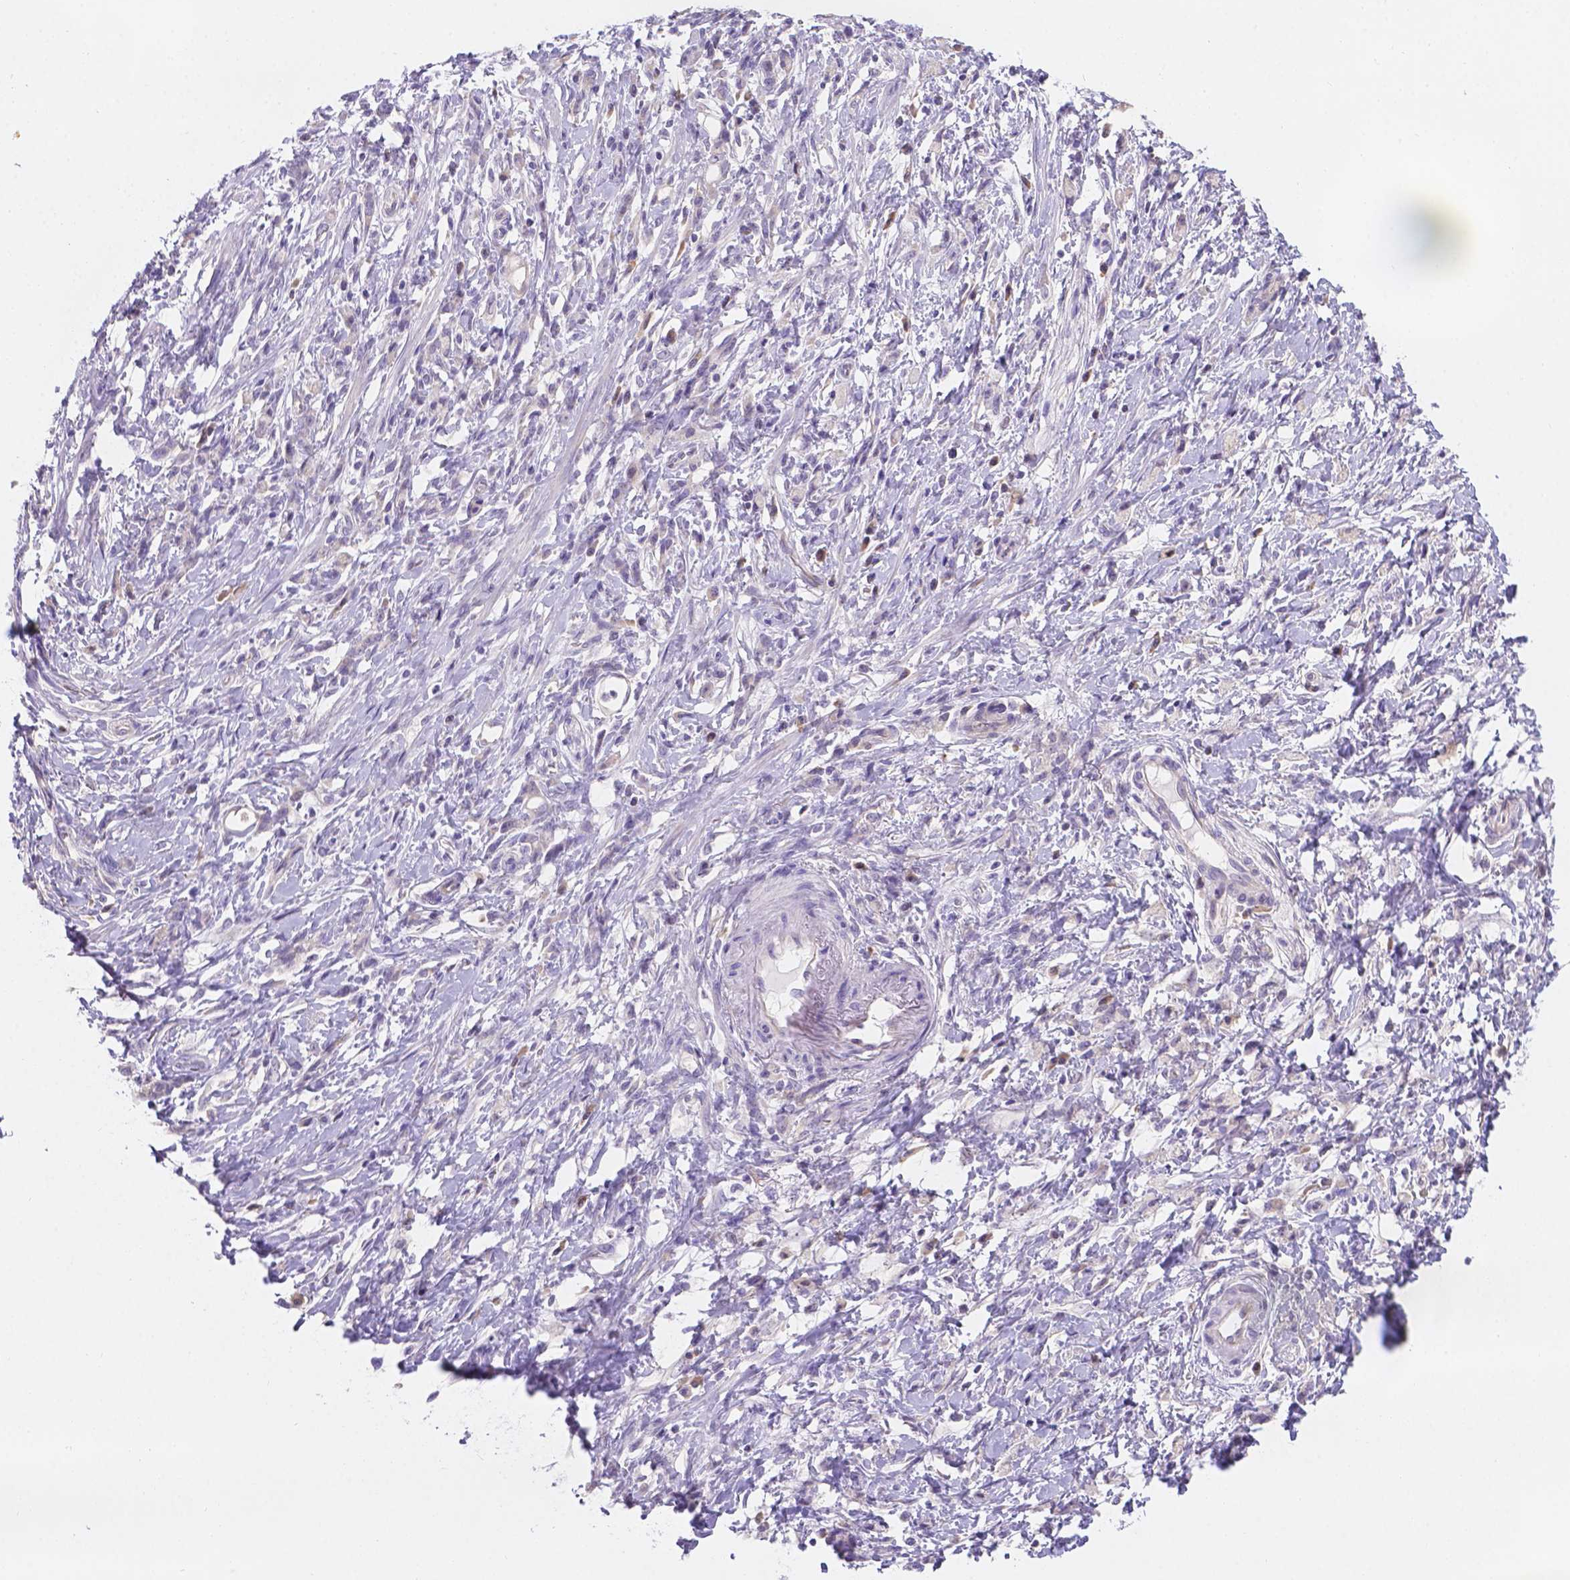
{"staining": {"intensity": "negative", "quantity": "none", "location": "none"}, "tissue": "stomach cancer", "cell_type": "Tumor cells", "image_type": "cancer", "snomed": [{"axis": "morphology", "description": "Adenocarcinoma, NOS"}, {"axis": "topography", "description": "Stomach"}], "caption": "High power microscopy histopathology image of an IHC micrograph of stomach cancer, revealing no significant staining in tumor cells.", "gene": "CD96", "patient": {"sex": "female", "age": 84}}